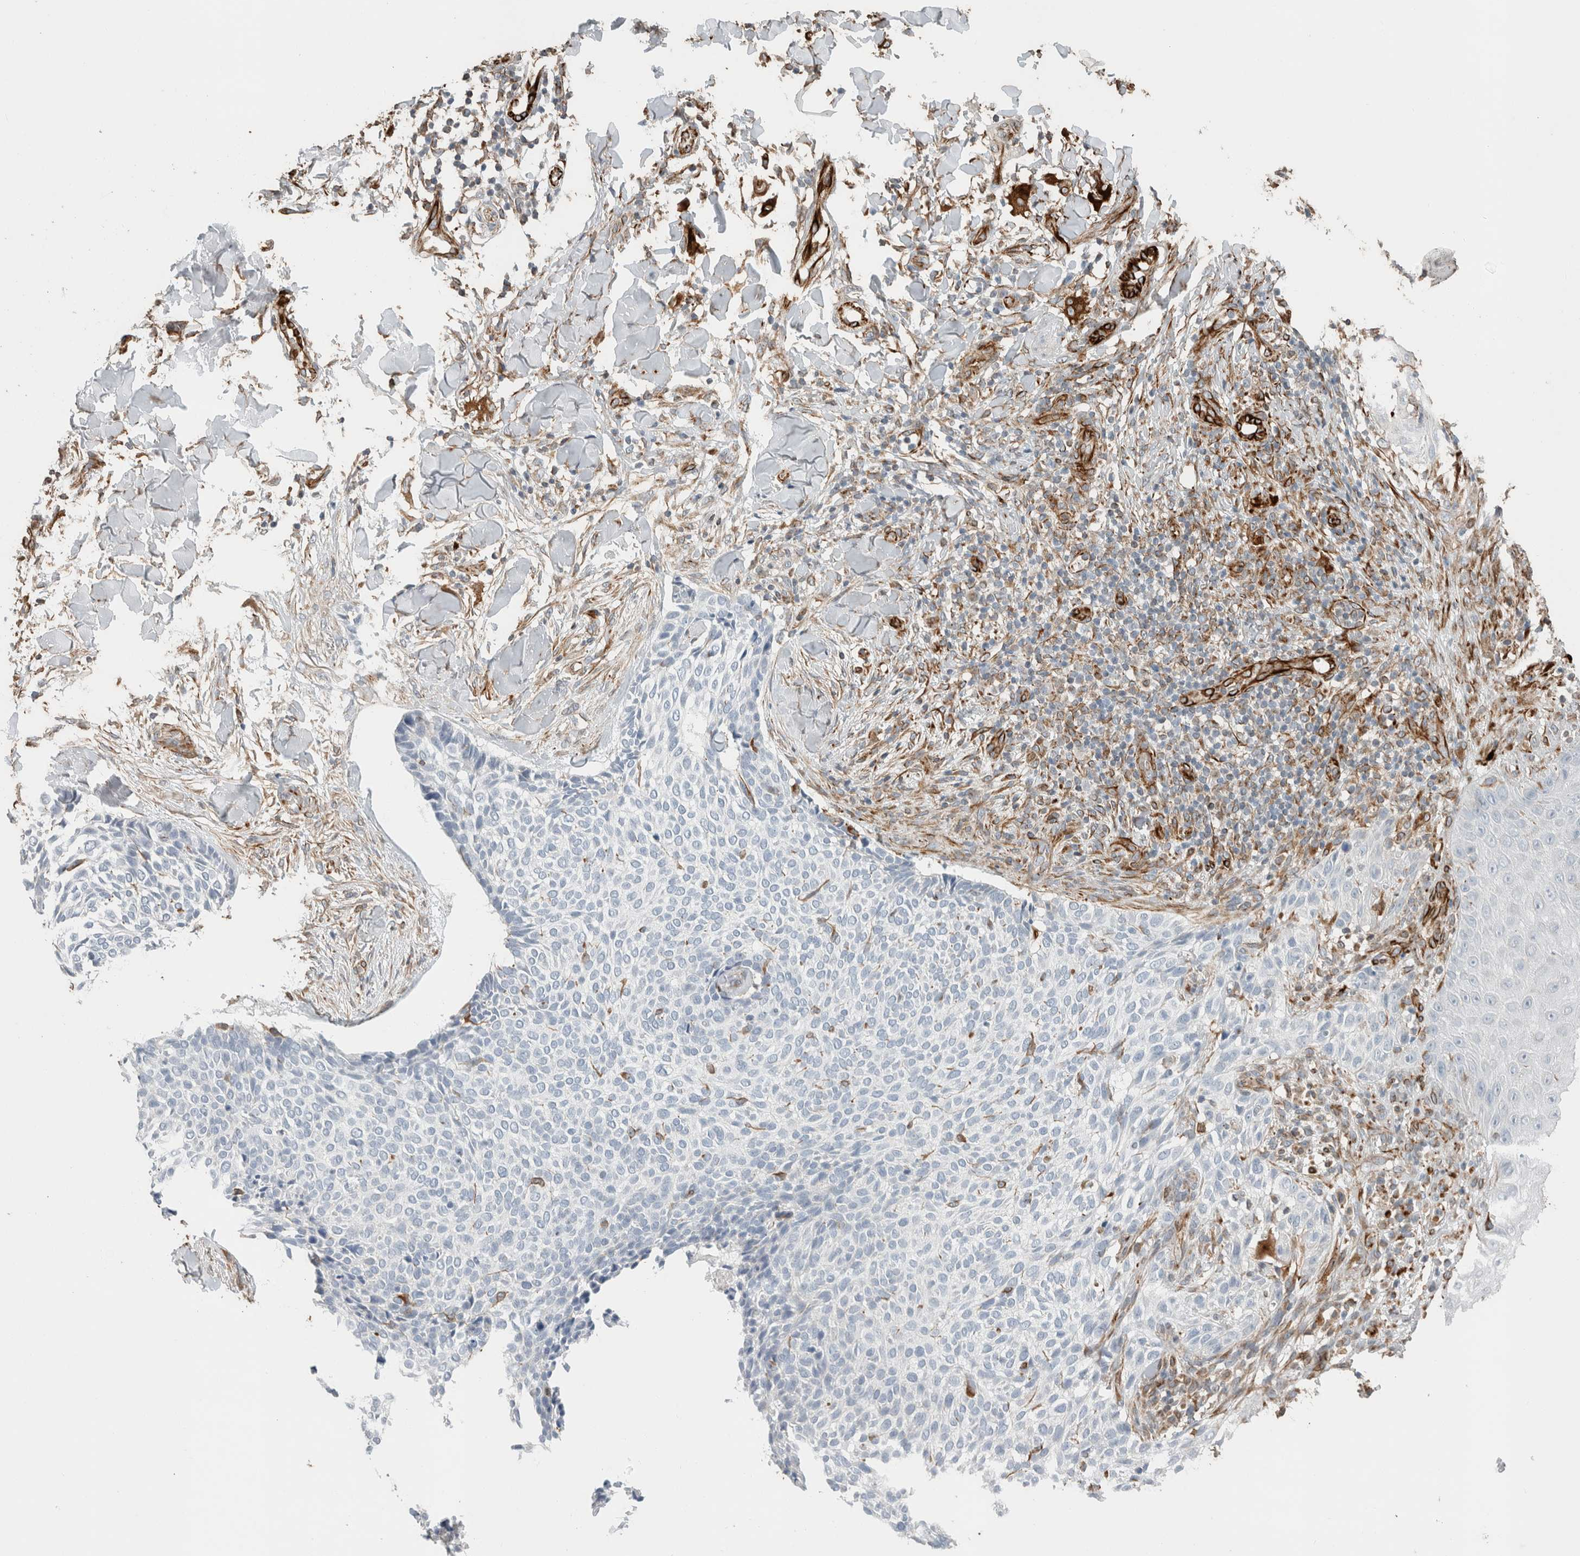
{"staining": {"intensity": "negative", "quantity": "none", "location": "none"}, "tissue": "skin cancer", "cell_type": "Tumor cells", "image_type": "cancer", "snomed": [{"axis": "morphology", "description": "Normal tissue, NOS"}, {"axis": "morphology", "description": "Basal cell carcinoma"}, {"axis": "topography", "description": "Skin"}], "caption": "Protein analysis of skin cancer shows no significant staining in tumor cells.", "gene": "LY86", "patient": {"sex": "male", "age": 67}}